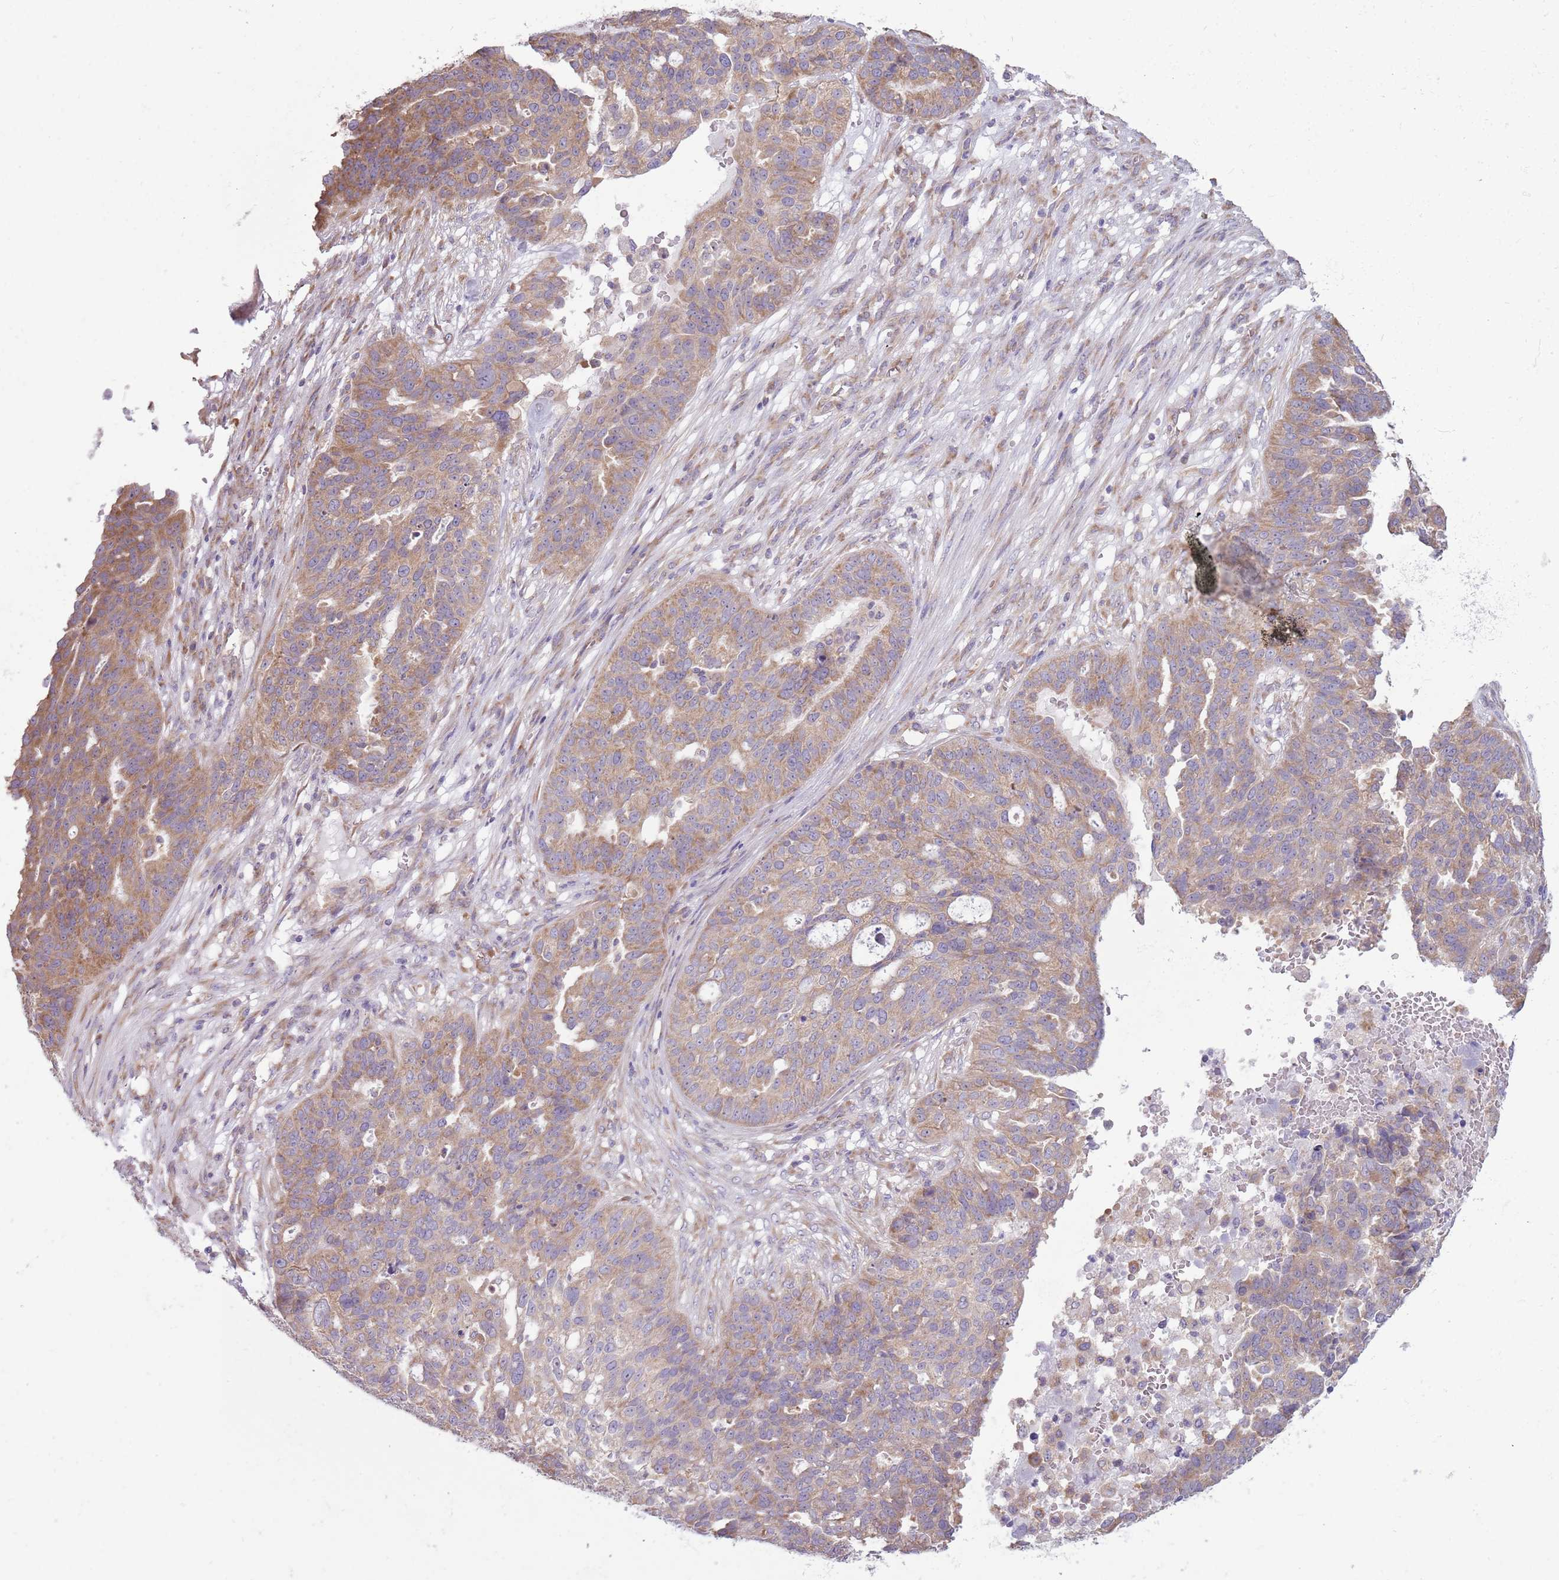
{"staining": {"intensity": "moderate", "quantity": ">75%", "location": "cytoplasmic/membranous"}, "tissue": "ovarian cancer", "cell_type": "Tumor cells", "image_type": "cancer", "snomed": [{"axis": "morphology", "description": "Cystadenocarcinoma, serous, NOS"}, {"axis": "topography", "description": "Ovary"}], "caption": "A medium amount of moderate cytoplasmic/membranous positivity is appreciated in approximately >75% of tumor cells in serous cystadenocarcinoma (ovarian) tissue.", "gene": "RPL17-C18orf32", "patient": {"sex": "female", "age": 59}}